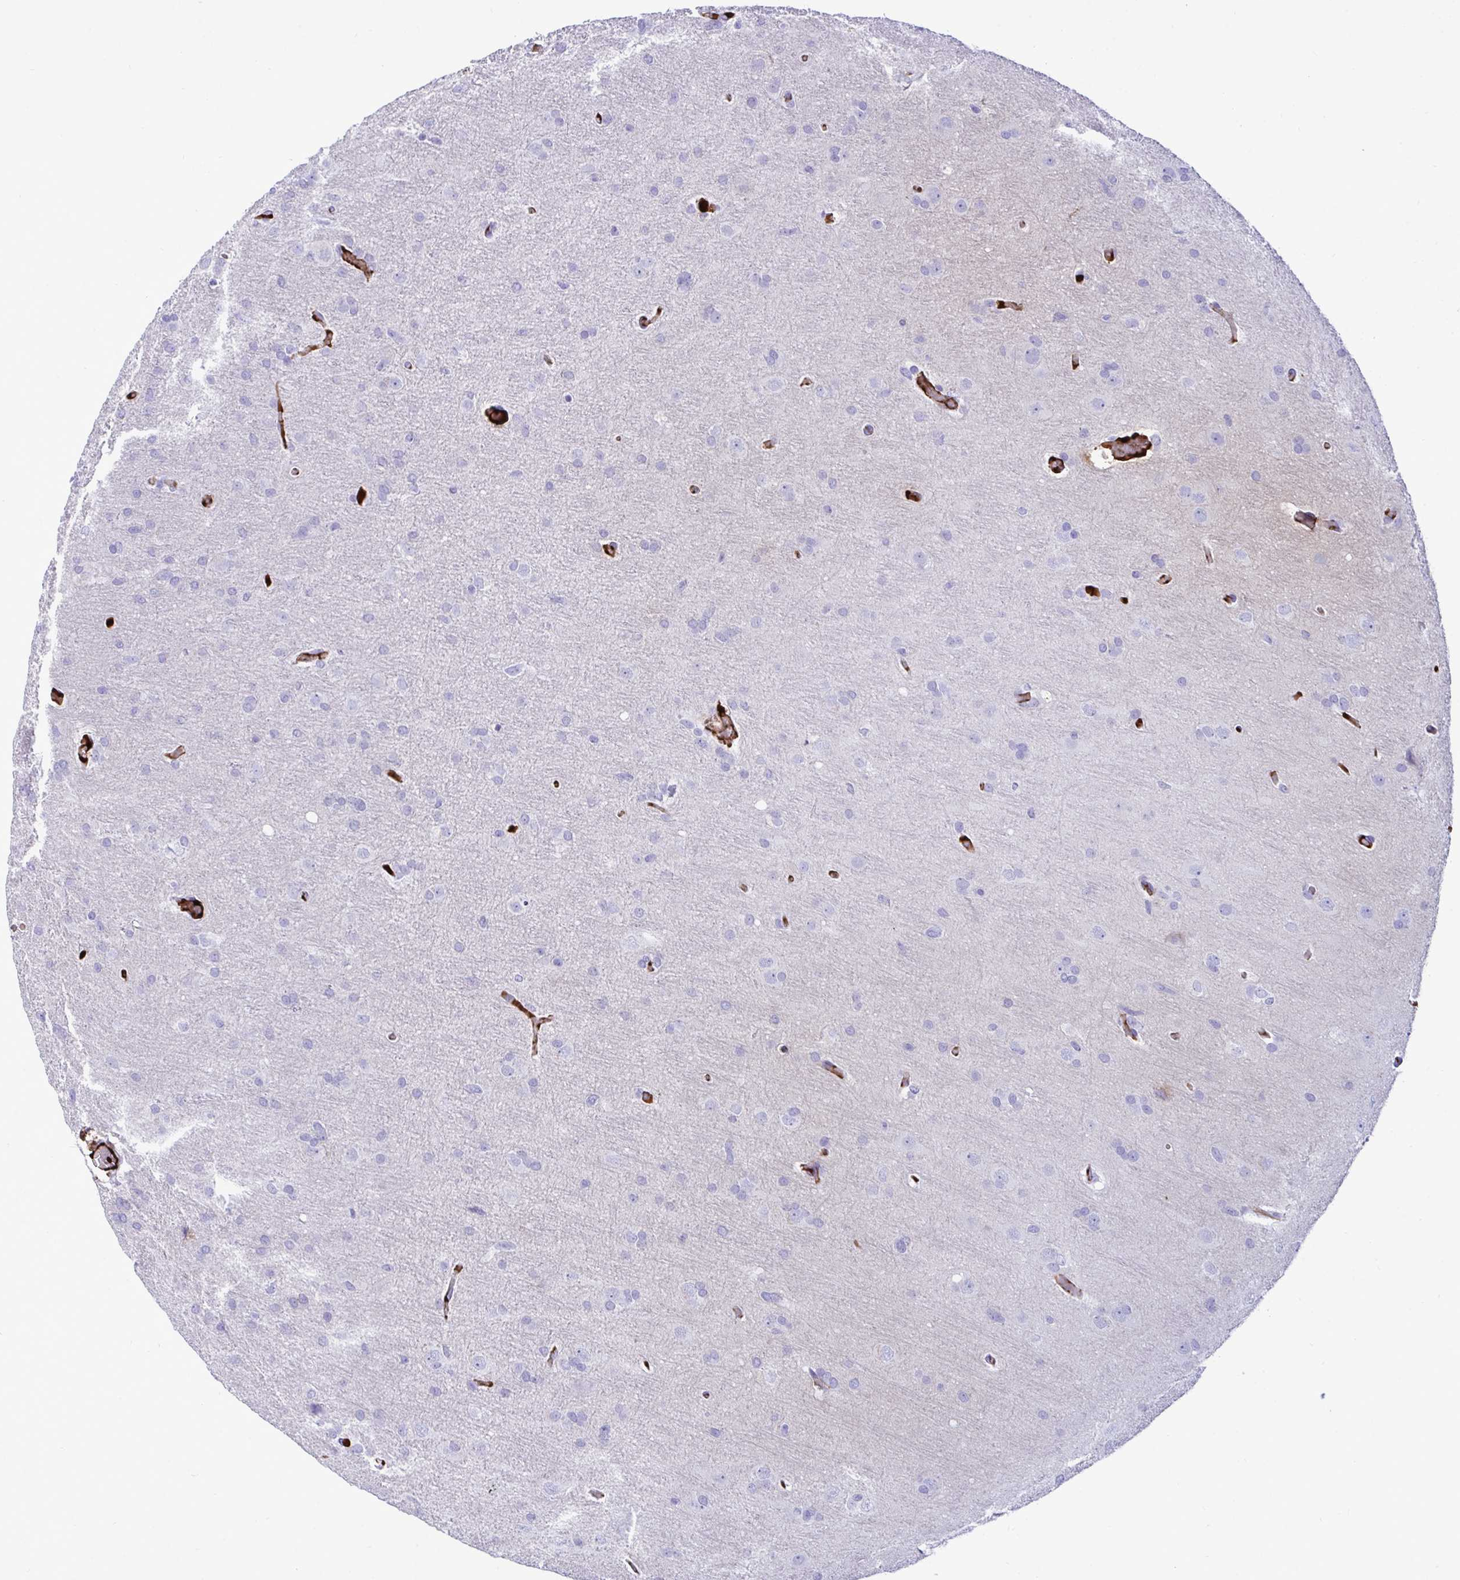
{"staining": {"intensity": "negative", "quantity": "none", "location": "none"}, "tissue": "glioma", "cell_type": "Tumor cells", "image_type": "cancer", "snomed": [{"axis": "morphology", "description": "Glioma, malignant, High grade"}, {"axis": "topography", "description": "Brain"}], "caption": "There is no significant staining in tumor cells of glioma.", "gene": "F2", "patient": {"sex": "male", "age": 53}}